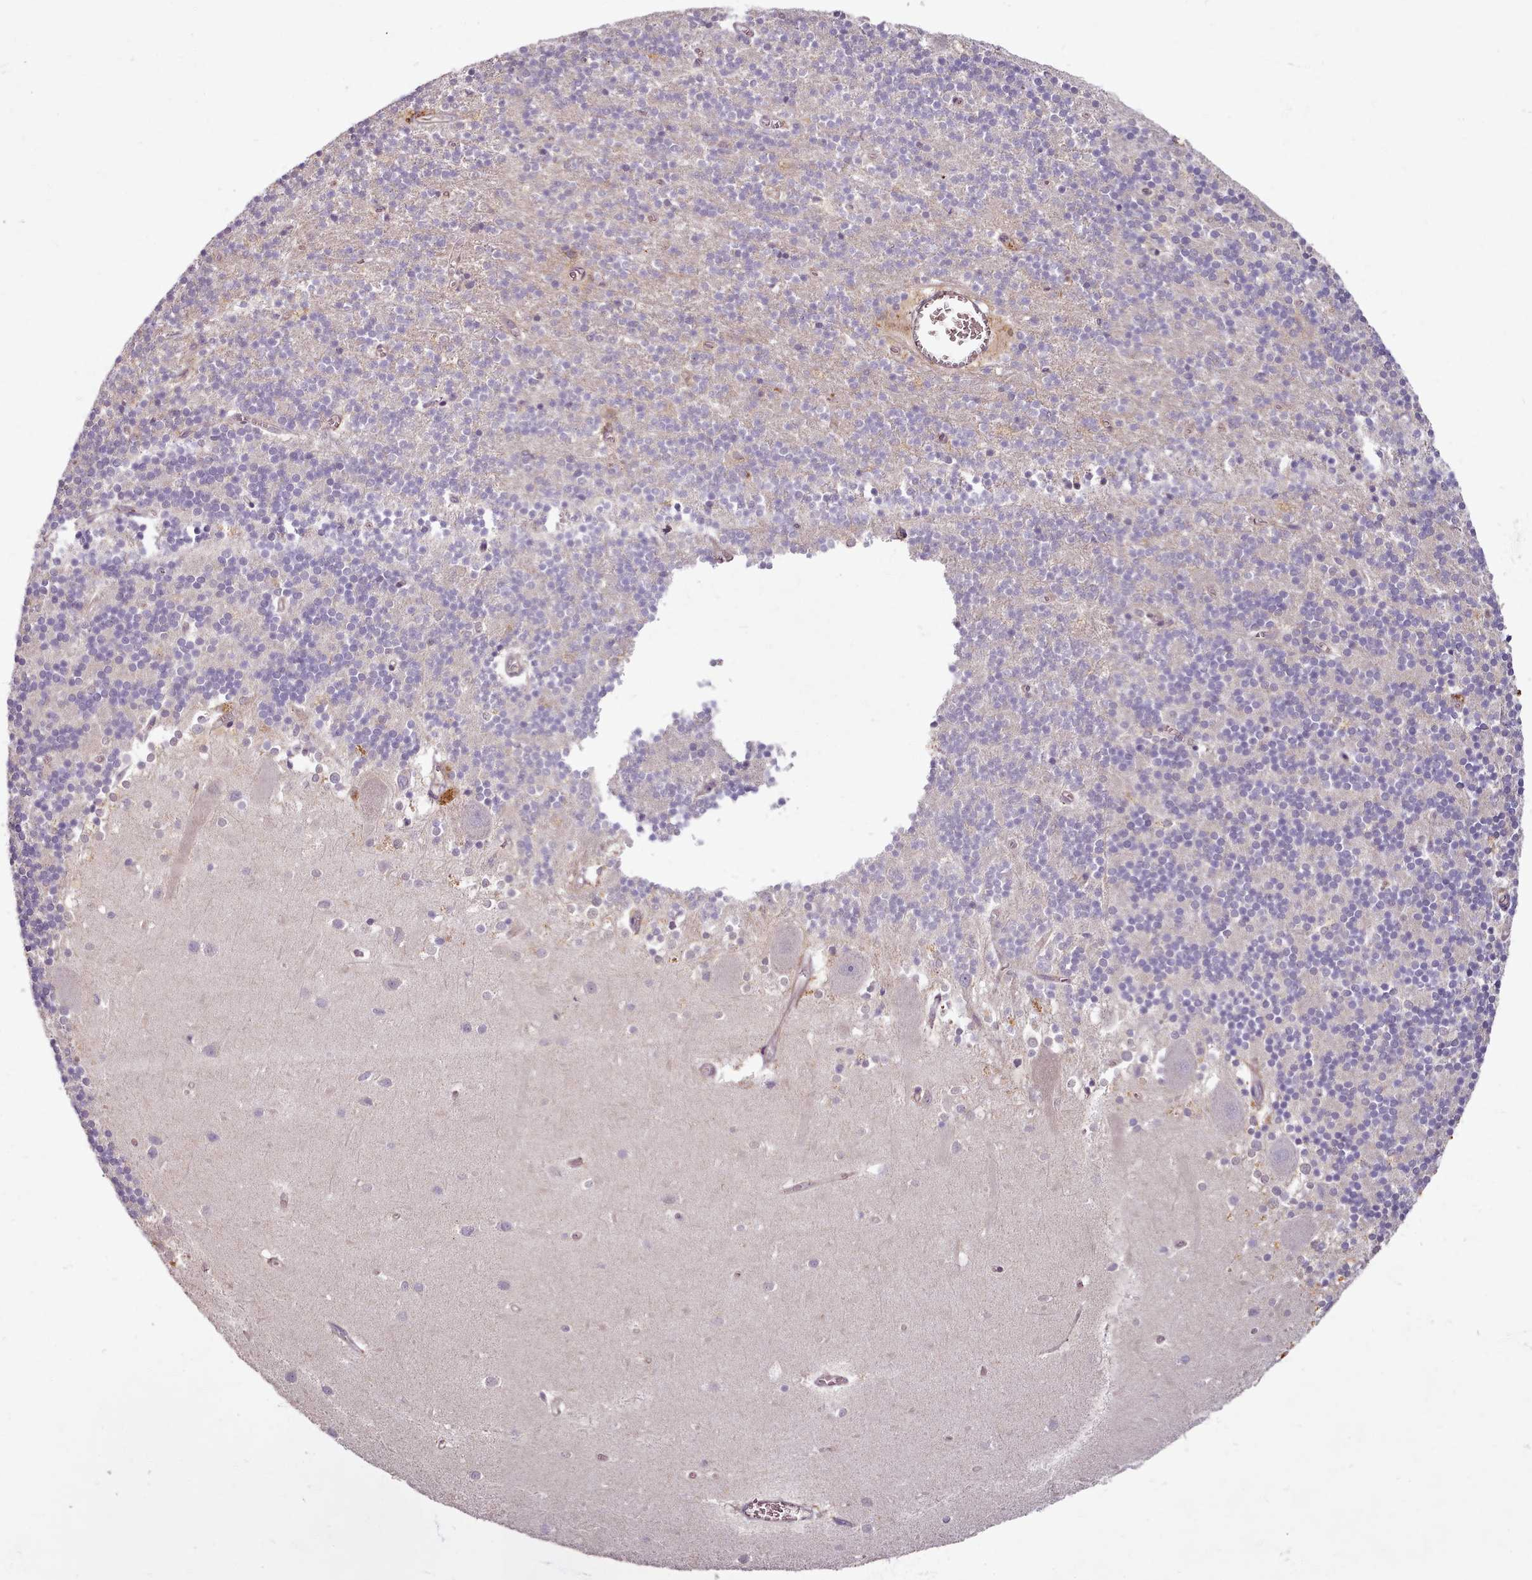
{"staining": {"intensity": "negative", "quantity": "none", "location": "none"}, "tissue": "cerebellum", "cell_type": "Cells in granular layer", "image_type": "normal", "snomed": [{"axis": "morphology", "description": "Normal tissue, NOS"}, {"axis": "topography", "description": "Cerebellum"}], "caption": "An immunohistochemistry (IHC) photomicrograph of benign cerebellum is shown. There is no staining in cells in granular layer of cerebellum.", "gene": "C1QTNF5", "patient": {"sex": "male", "age": 54}}